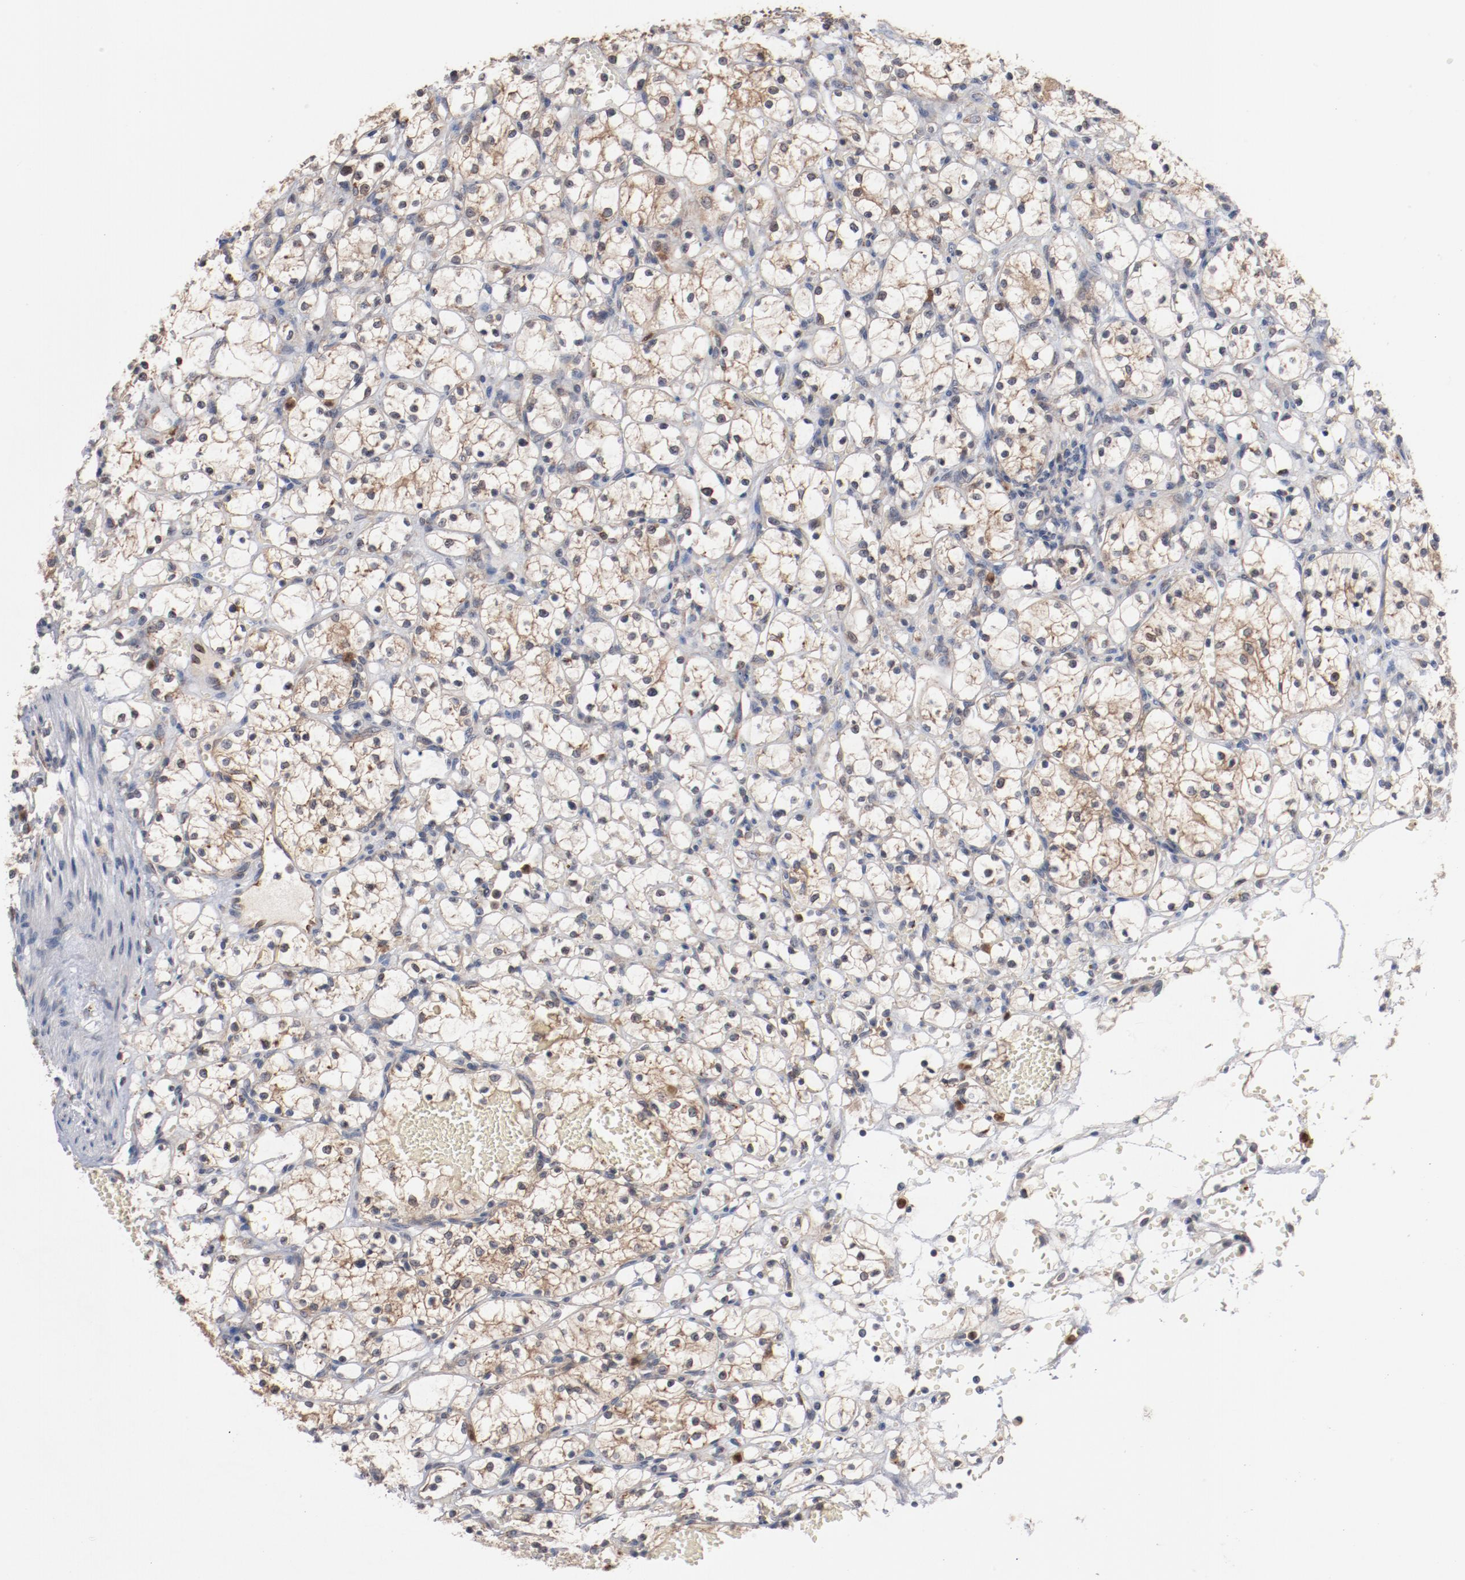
{"staining": {"intensity": "weak", "quantity": "25%-75%", "location": "cytoplasmic/membranous"}, "tissue": "renal cancer", "cell_type": "Tumor cells", "image_type": "cancer", "snomed": [{"axis": "morphology", "description": "Adenocarcinoma, NOS"}, {"axis": "topography", "description": "Kidney"}], "caption": "Tumor cells exhibit low levels of weak cytoplasmic/membranous staining in about 25%-75% of cells in adenocarcinoma (renal).", "gene": "RNASE11", "patient": {"sex": "female", "age": 60}}